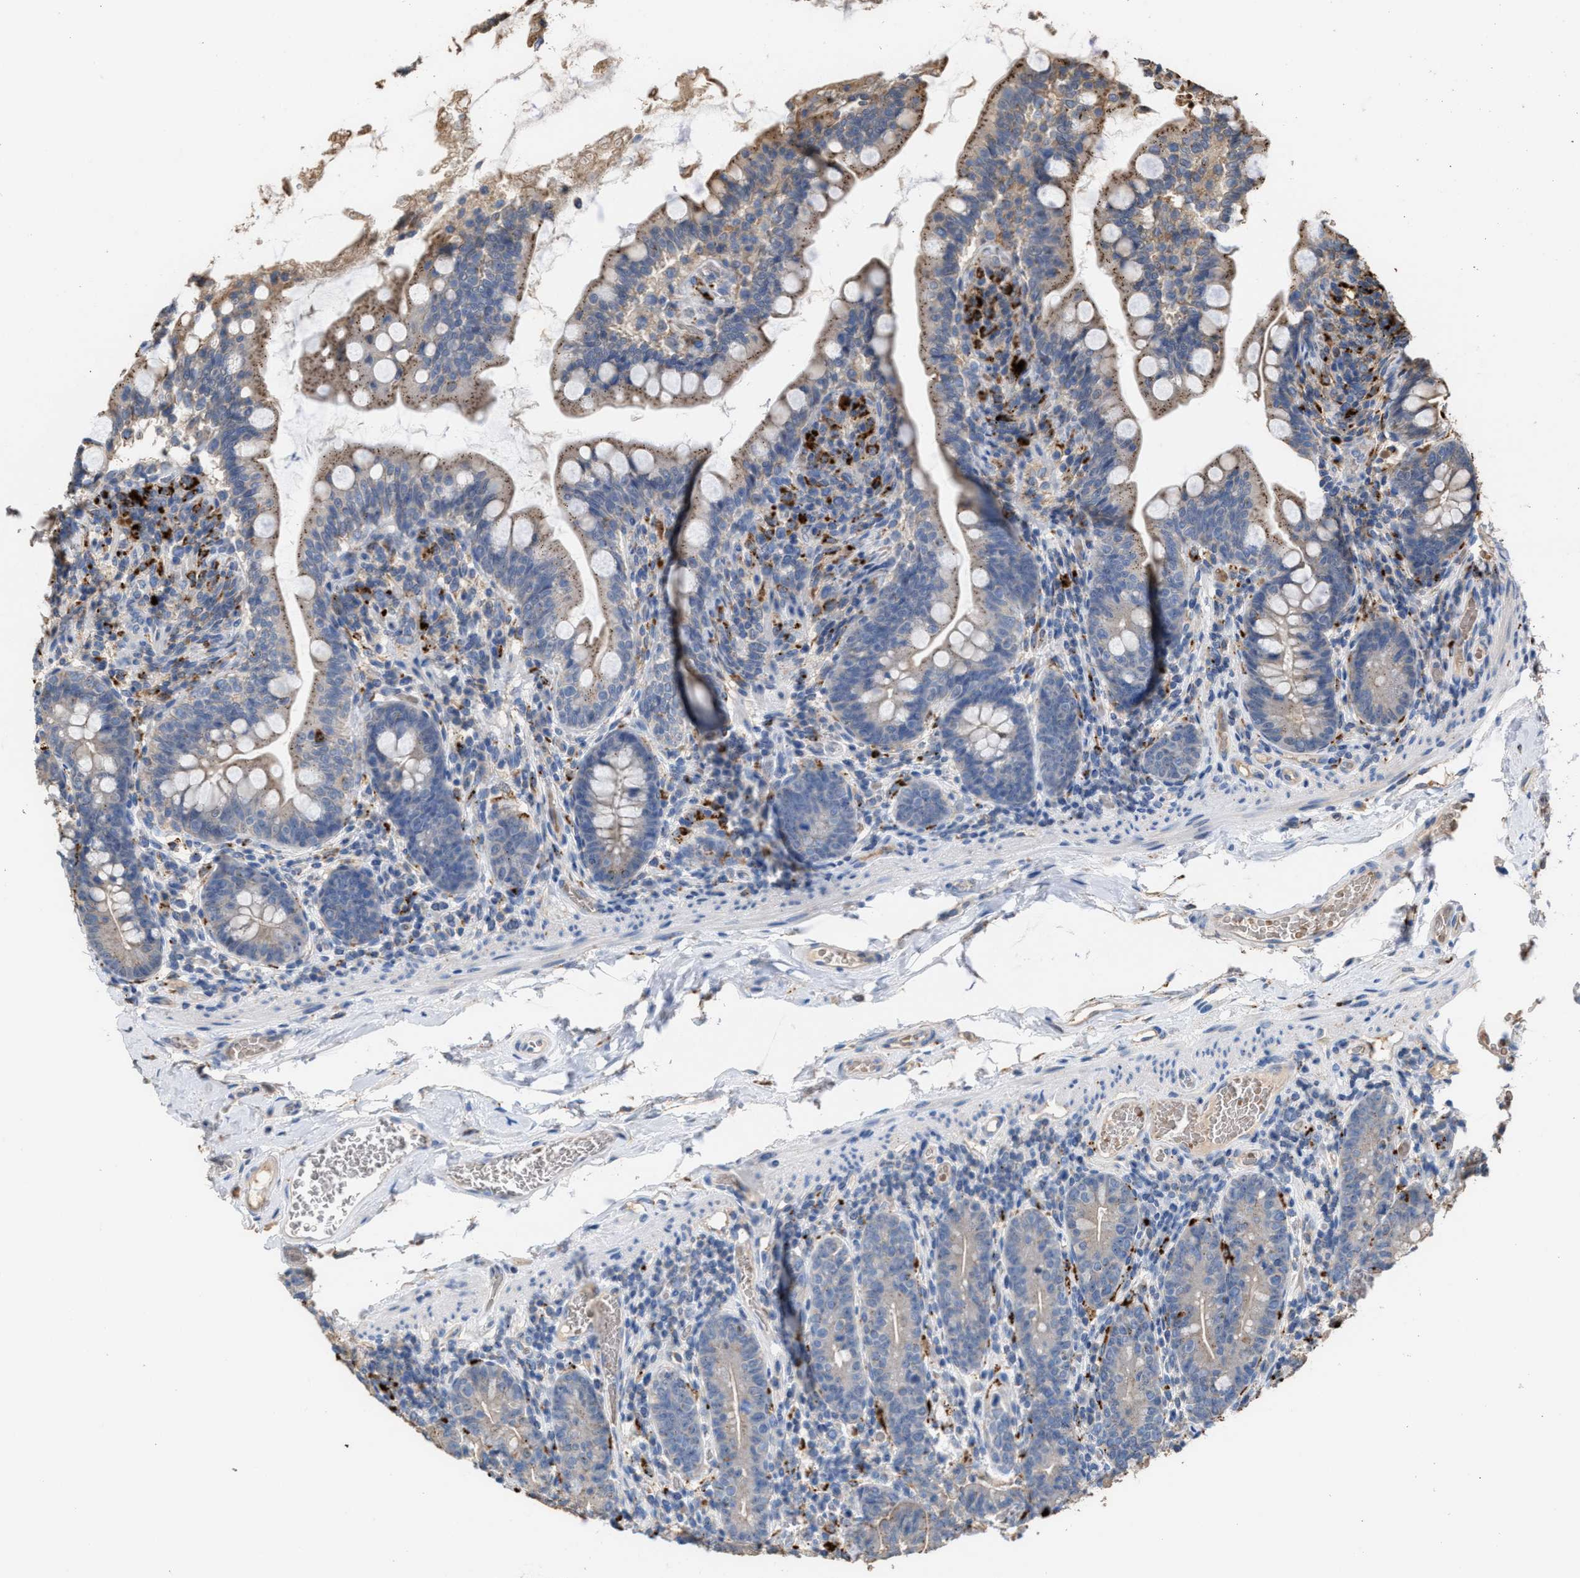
{"staining": {"intensity": "moderate", "quantity": ">75%", "location": "cytoplasmic/membranous"}, "tissue": "small intestine", "cell_type": "Glandular cells", "image_type": "normal", "snomed": [{"axis": "morphology", "description": "Normal tissue, NOS"}, {"axis": "topography", "description": "Small intestine"}], "caption": "This photomicrograph exhibits immunohistochemistry staining of normal human small intestine, with medium moderate cytoplasmic/membranous expression in about >75% of glandular cells.", "gene": "ELMO3", "patient": {"sex": "female", "age": 56}}